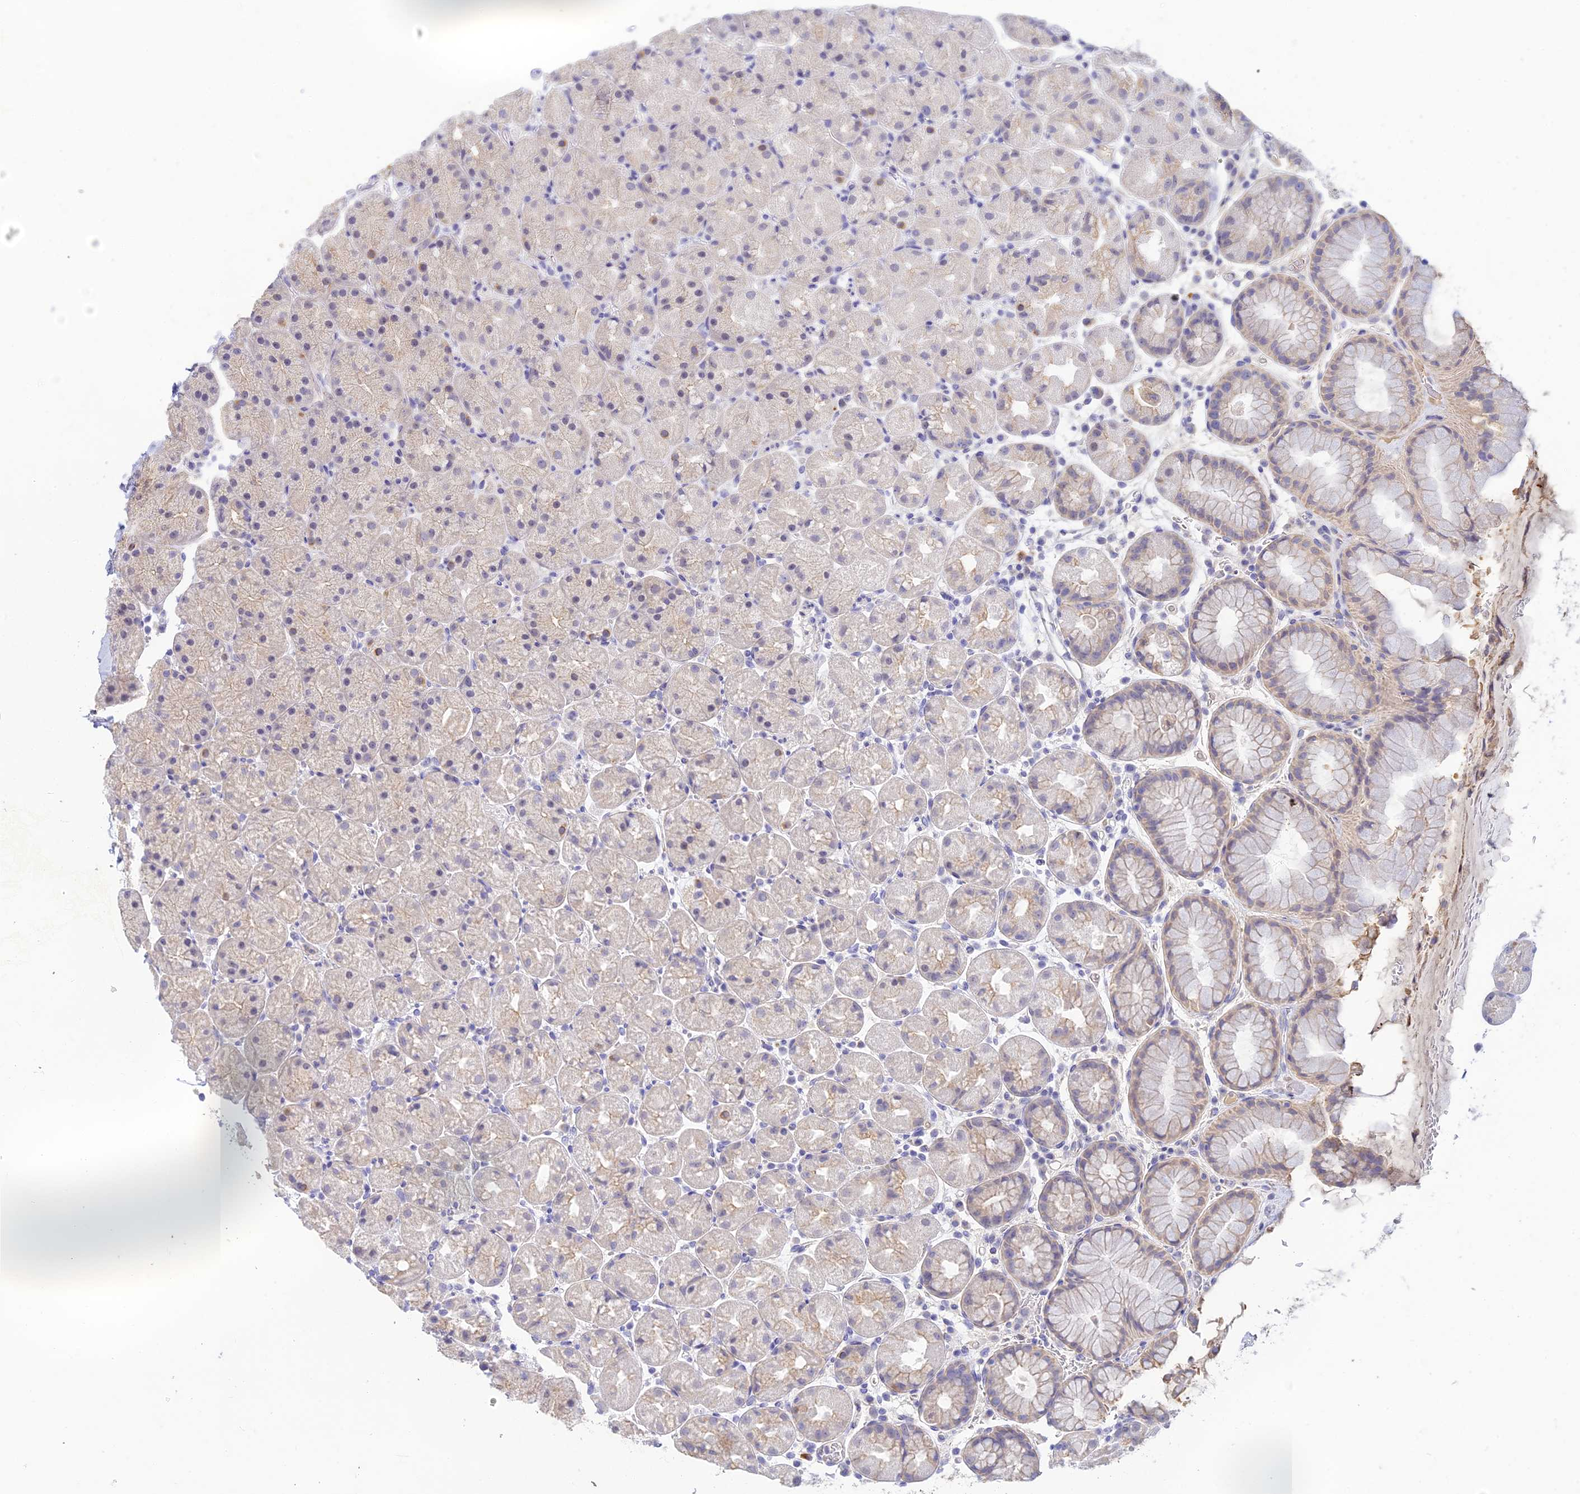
{"staining": {"intensity": "weak", "quantity": "<25%", "location": "cytoplasmic/membranous"}, "tissue": "stomach", "cell_type": "Glandular cells", "image_type": "normal", "snomed": [{"axis": "morphology", "description": "Normal tissue, NOS"}, {"axis": "topography", "description": "Stomach, upper"}, {"axis": "topography", "description": "Stomach, lower"}], "caption": "The micrograph demonstrates no significant positivity in glandular cells of stomach.", "gene": "INTS13", "patient": {"sex": "male", "age": 67}}